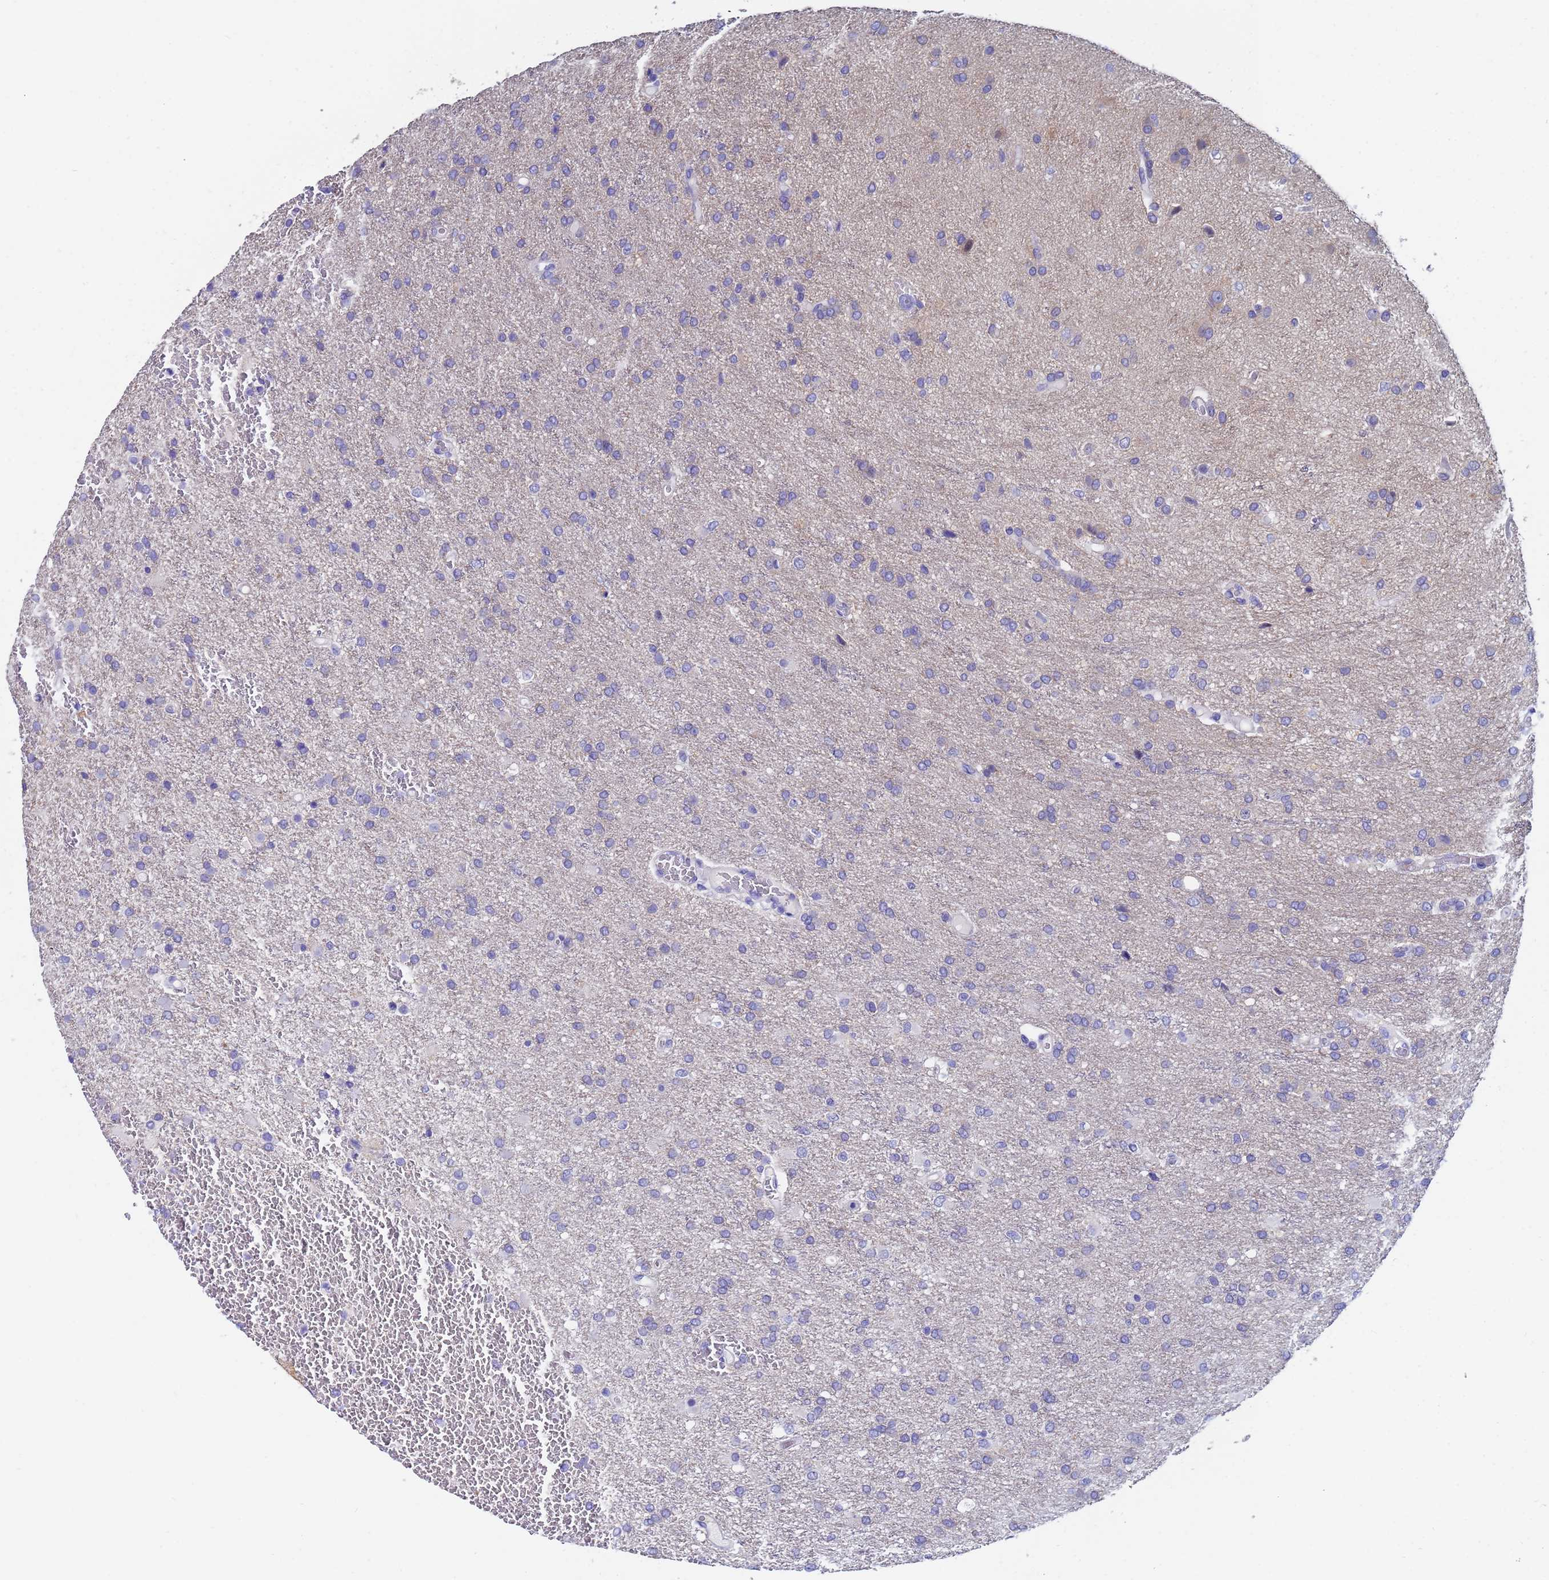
{"staining": {"intensity": "negative", "quantity": "none", "location": "none"}, "tissue": "glioma", "cell_type": "Tumor cells", "image_type": "cancer", "snomed": [{"axis": "morphology", "description": "Glioma, malignant, High grade"}, {"axis": "topography", "description": "Brain"}], "caption": "DAB (3,3'-diaminobenzidine) immunohistochemical staining of human glioma demonstrates no significant positivity in tumor cells.", "gene": "UBE2O", "patient": {"sex": "female", "age": 74}}